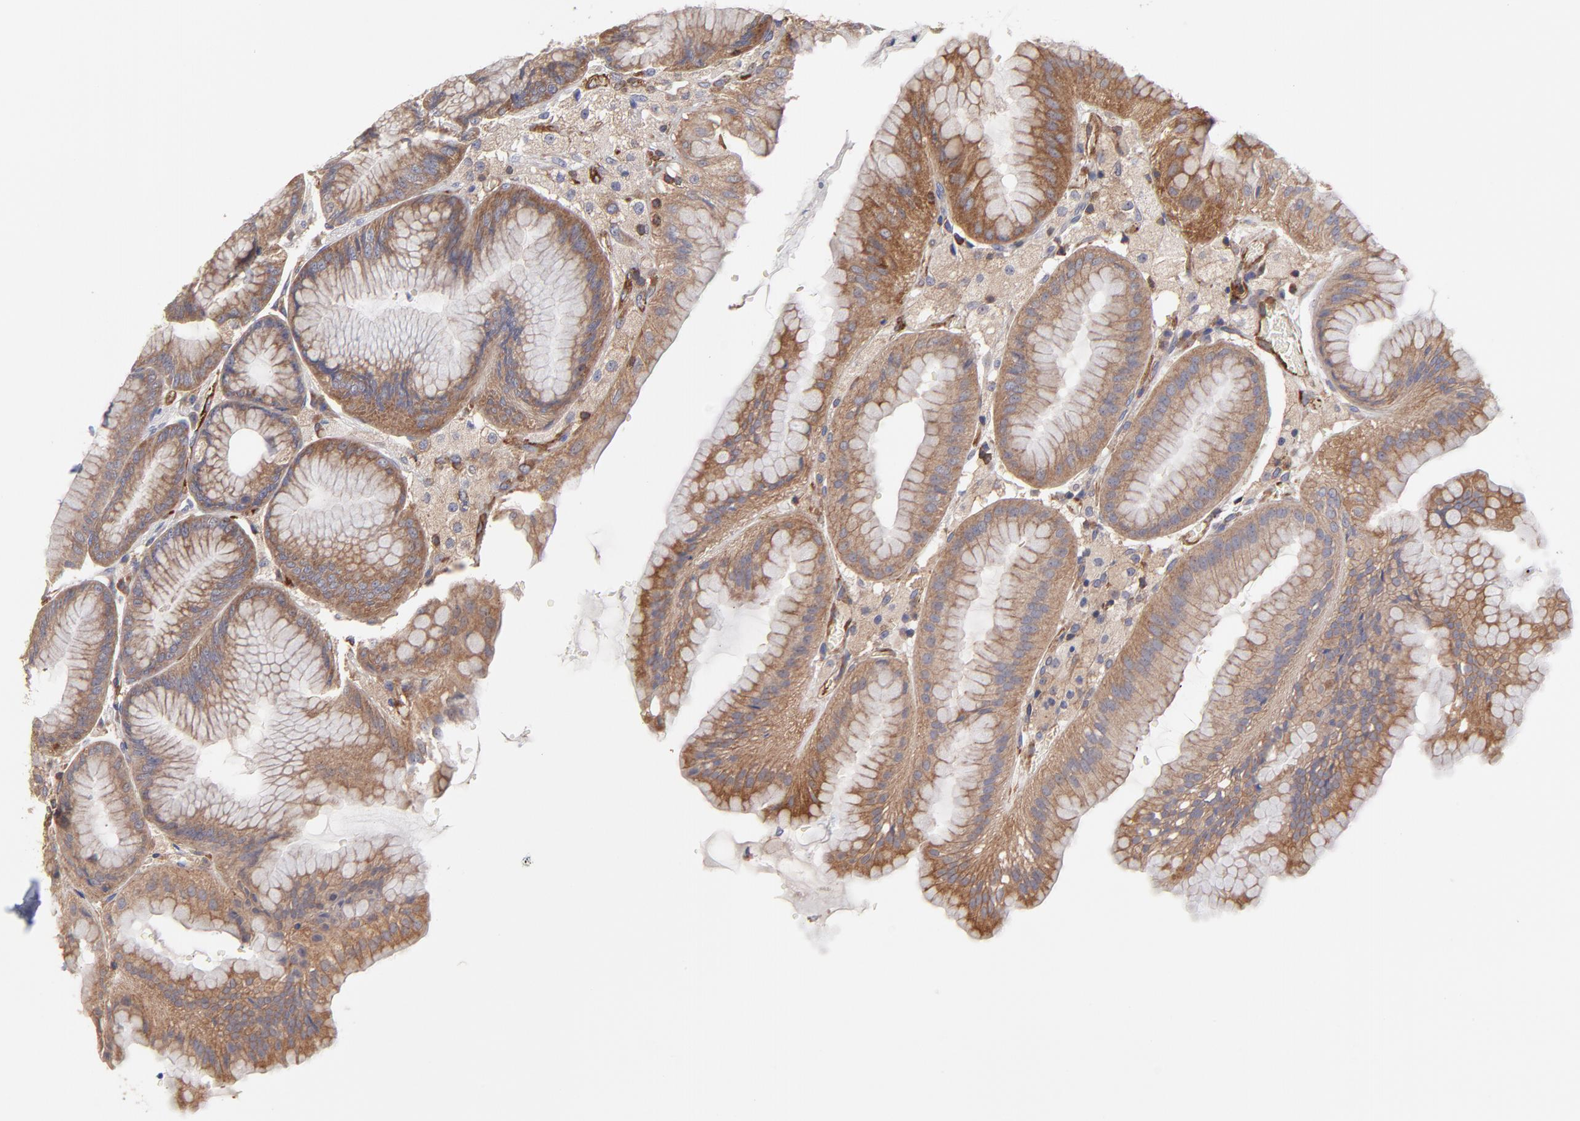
{"staining": {"intensity": "moderate", "quantity": ">75%", "location": "cytoplasmic/membranous"}, "tissue": "stomach", "cell_type": "Glandular cells", "image_type": "normal", "snomed": [{"axis": "morphology", "description": "Normal tissue, NOS"}, {"axis": "topography", "description": "Stomach, lower"}], "caption": "Normal stomach reveals moderate cytoplasmic/membranous positivity in approximately >75% of glandular cells Ihc stains the protein in brown and the nuclei are stained blue..", "gene": "ASB7", "patient": {"sex": "male", "age": 71}}